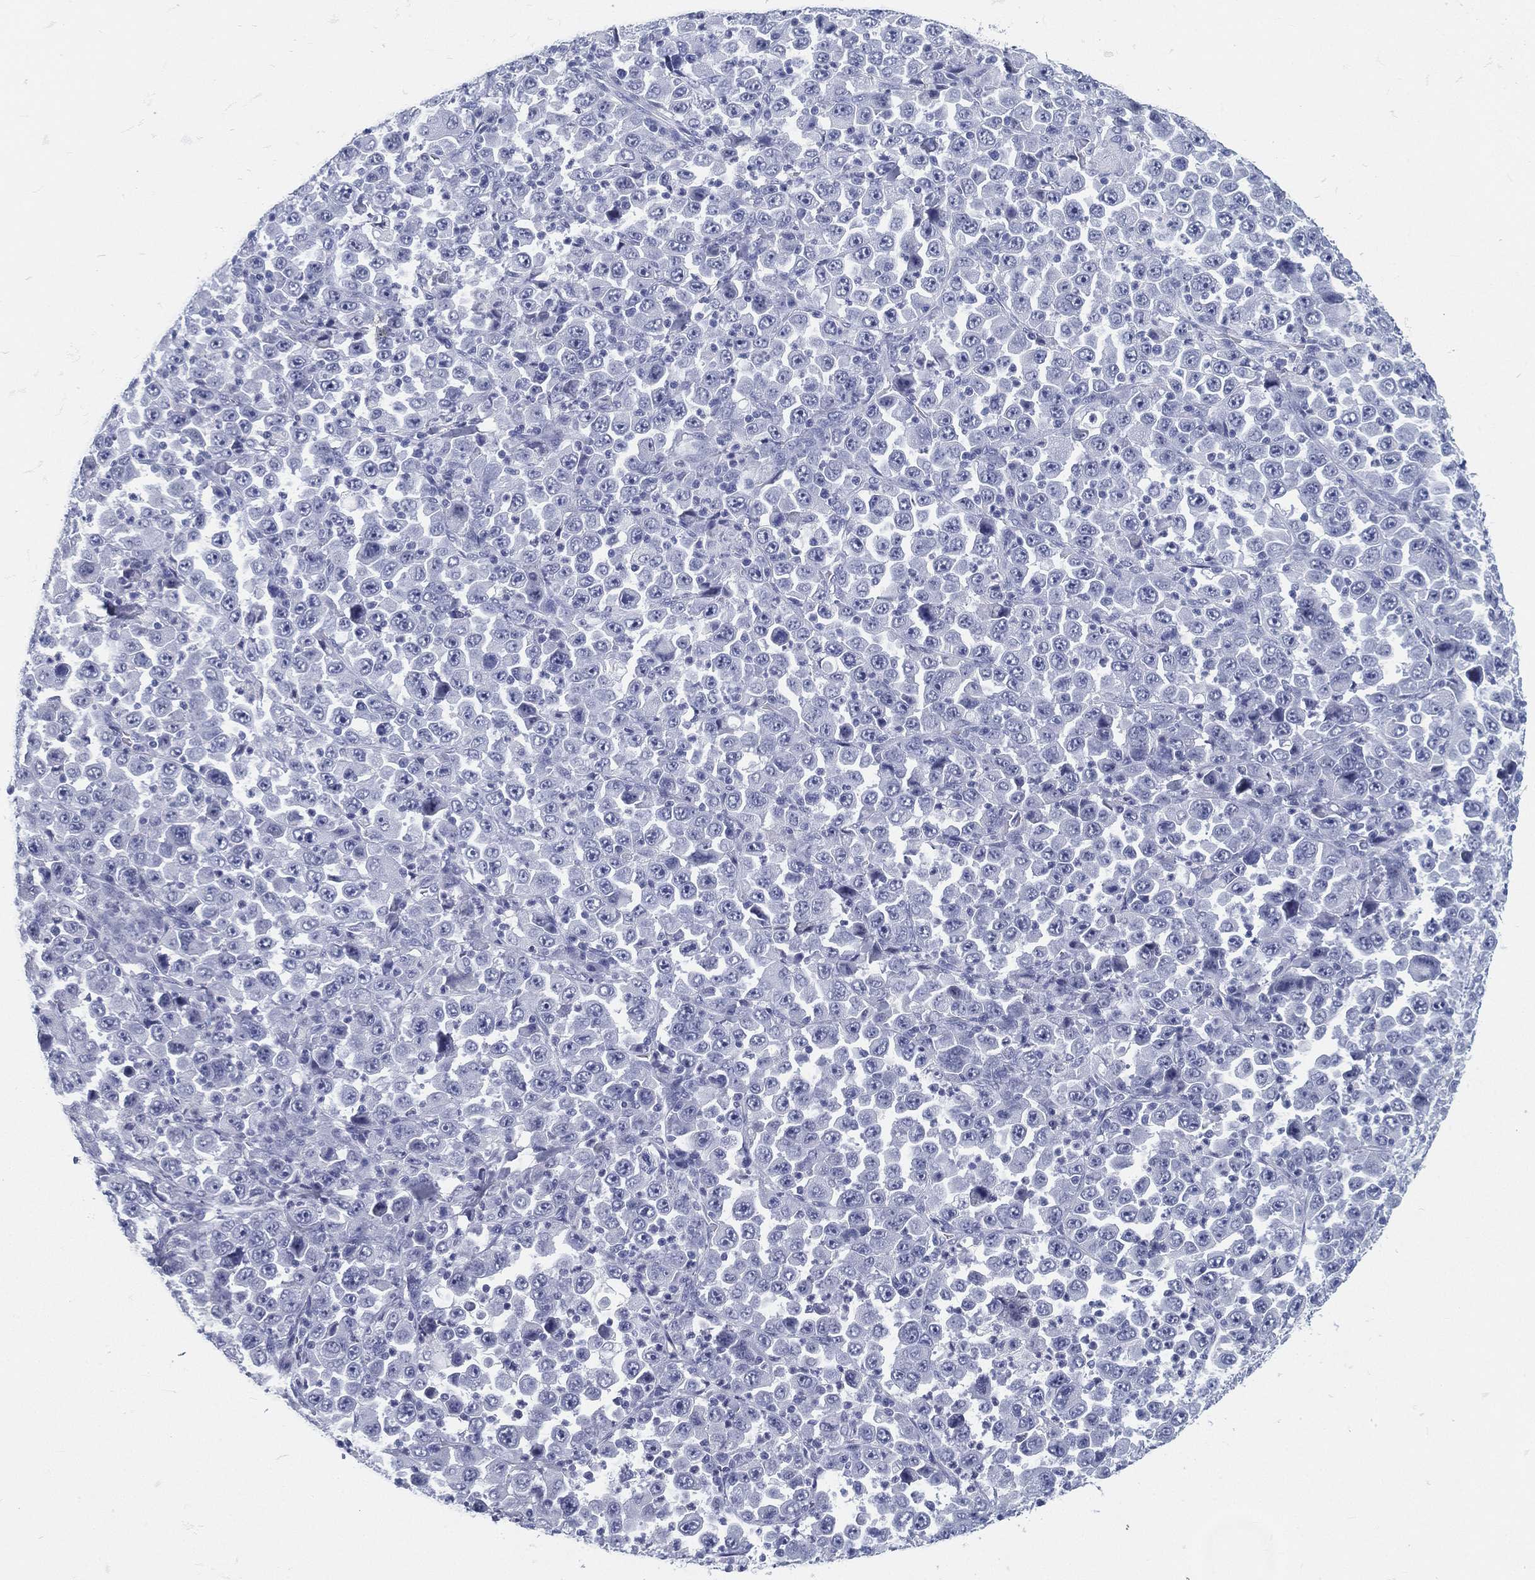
{"staining": {"intensity": "negative", "quantity": "none", "location": "none"}, "tissue": "stomach cancer", "cell_type": "Tumor cells", "image_type": "cancer", "snomed": [{"axis": "morphology", "description": "Normal tissue, NOS"}, {"axis": "morphology", "description": "Adenocarcinoma, NOS"}, {"axis": "topography", "description": "Stomach, upper"}, {"axis": "topography", "description": "Stomach"}], "caption": "A high-resolution histopathology image shows IHC staining of stomach cancer (adenocarcinoma), which exhibits no significant positivity in tumor cells. (DAB (3,3'-diaminobenzidine) immunohistochemistry (IHC), high magnification).", "gene": "ATP1B2", "patient": {"sex": "male", "age": 59}}